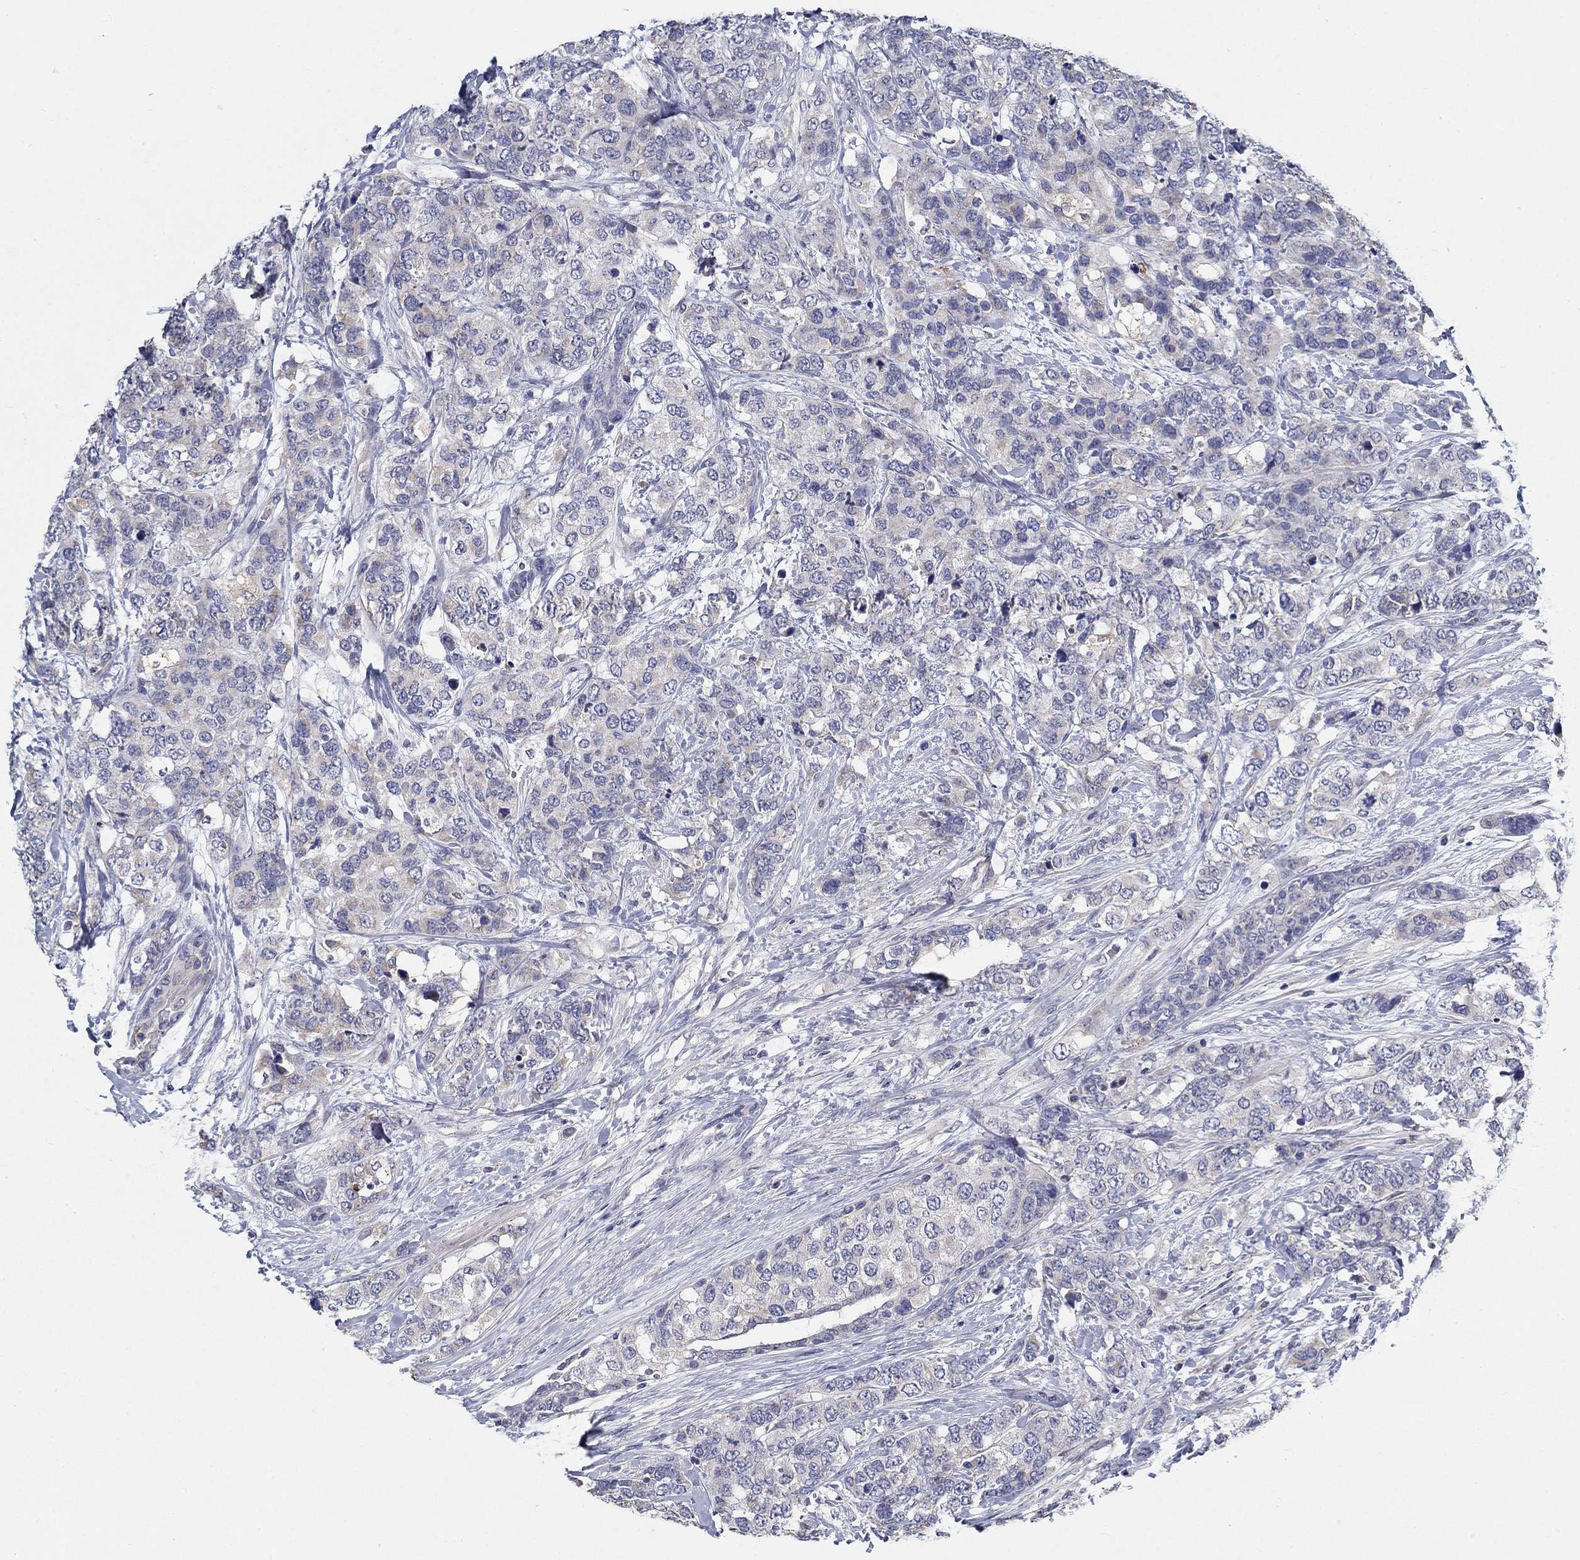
{"staining": {"intensity": "negative", "quantity": "none", "location": "none"}, "tissue": "breast cancer", "cell_type": "Tumor cells", "image_type": "cancer", "snomed": [{"axis": "morphology", "description": "Lobular carcinoma"}, {"axis": "topography", "description": "Breast"}], "caption": "IHC histopathology image of human breast cancer (lobular carcinoma) stained for a protein (brown), which exhibits no positivity in tumor cells.", "gene": "PROZ", "patient": {"sex": "female", "age": 59}}